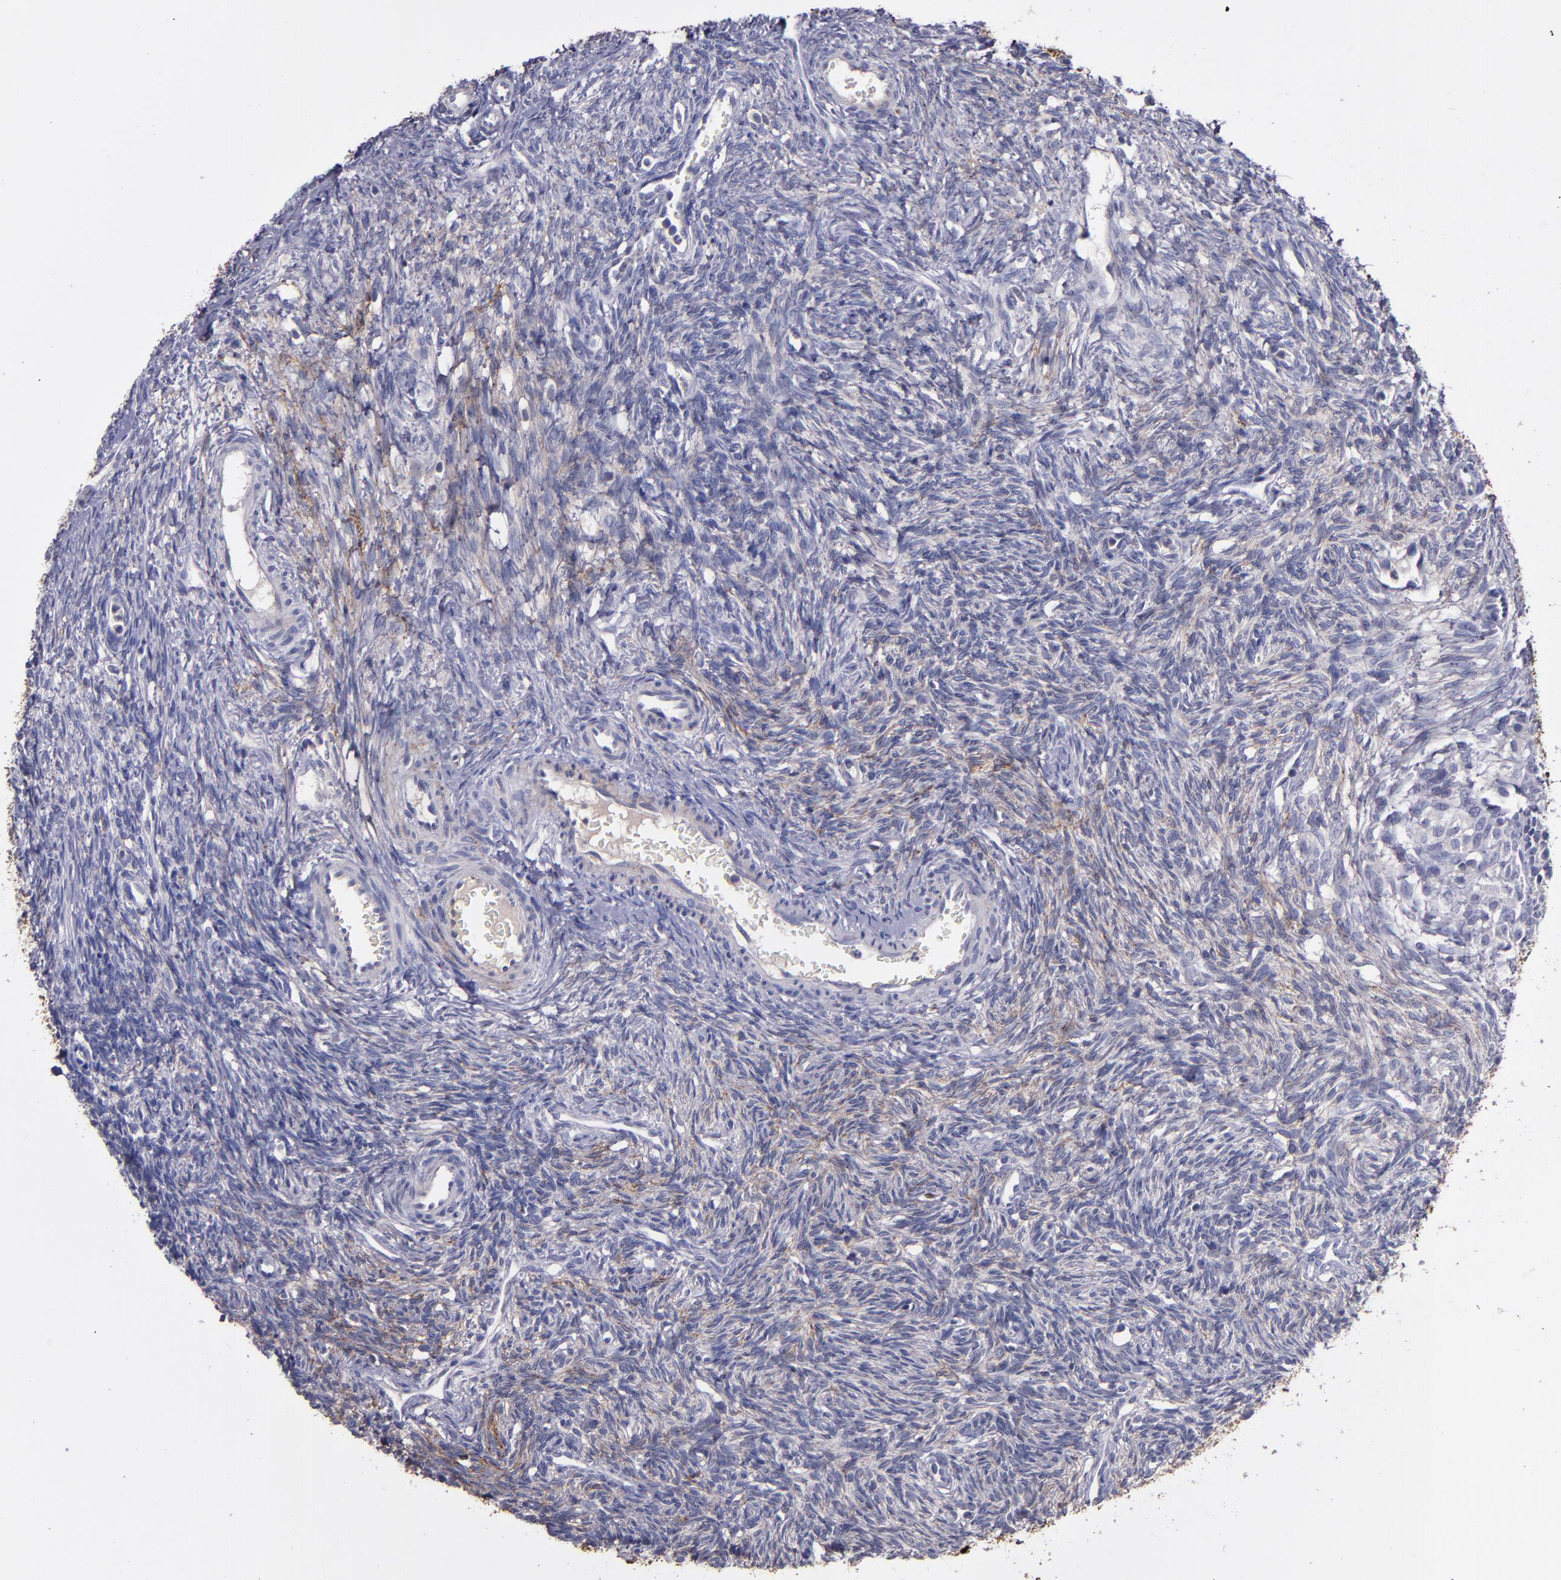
{"staining": {"intensity": "negative", "quantity": "none", "location": "none"}, "tissue": "ovary", "cell_type": "Follicle cells", "image_type": "normal", "snomed": [{"axis": "morphology", "description": "Normal tissue, NOS"}, {"axis": "topography", "description": "Ovary"}], "caption": "This micrograph is of benign ovary stained with immunohistochemistry to label a protein in brown with the nuclei are counter-stained blue. There is no expression in follicle cells.", "gene": "MFGE8", "patient": {"sex": "female", "age": 33}}